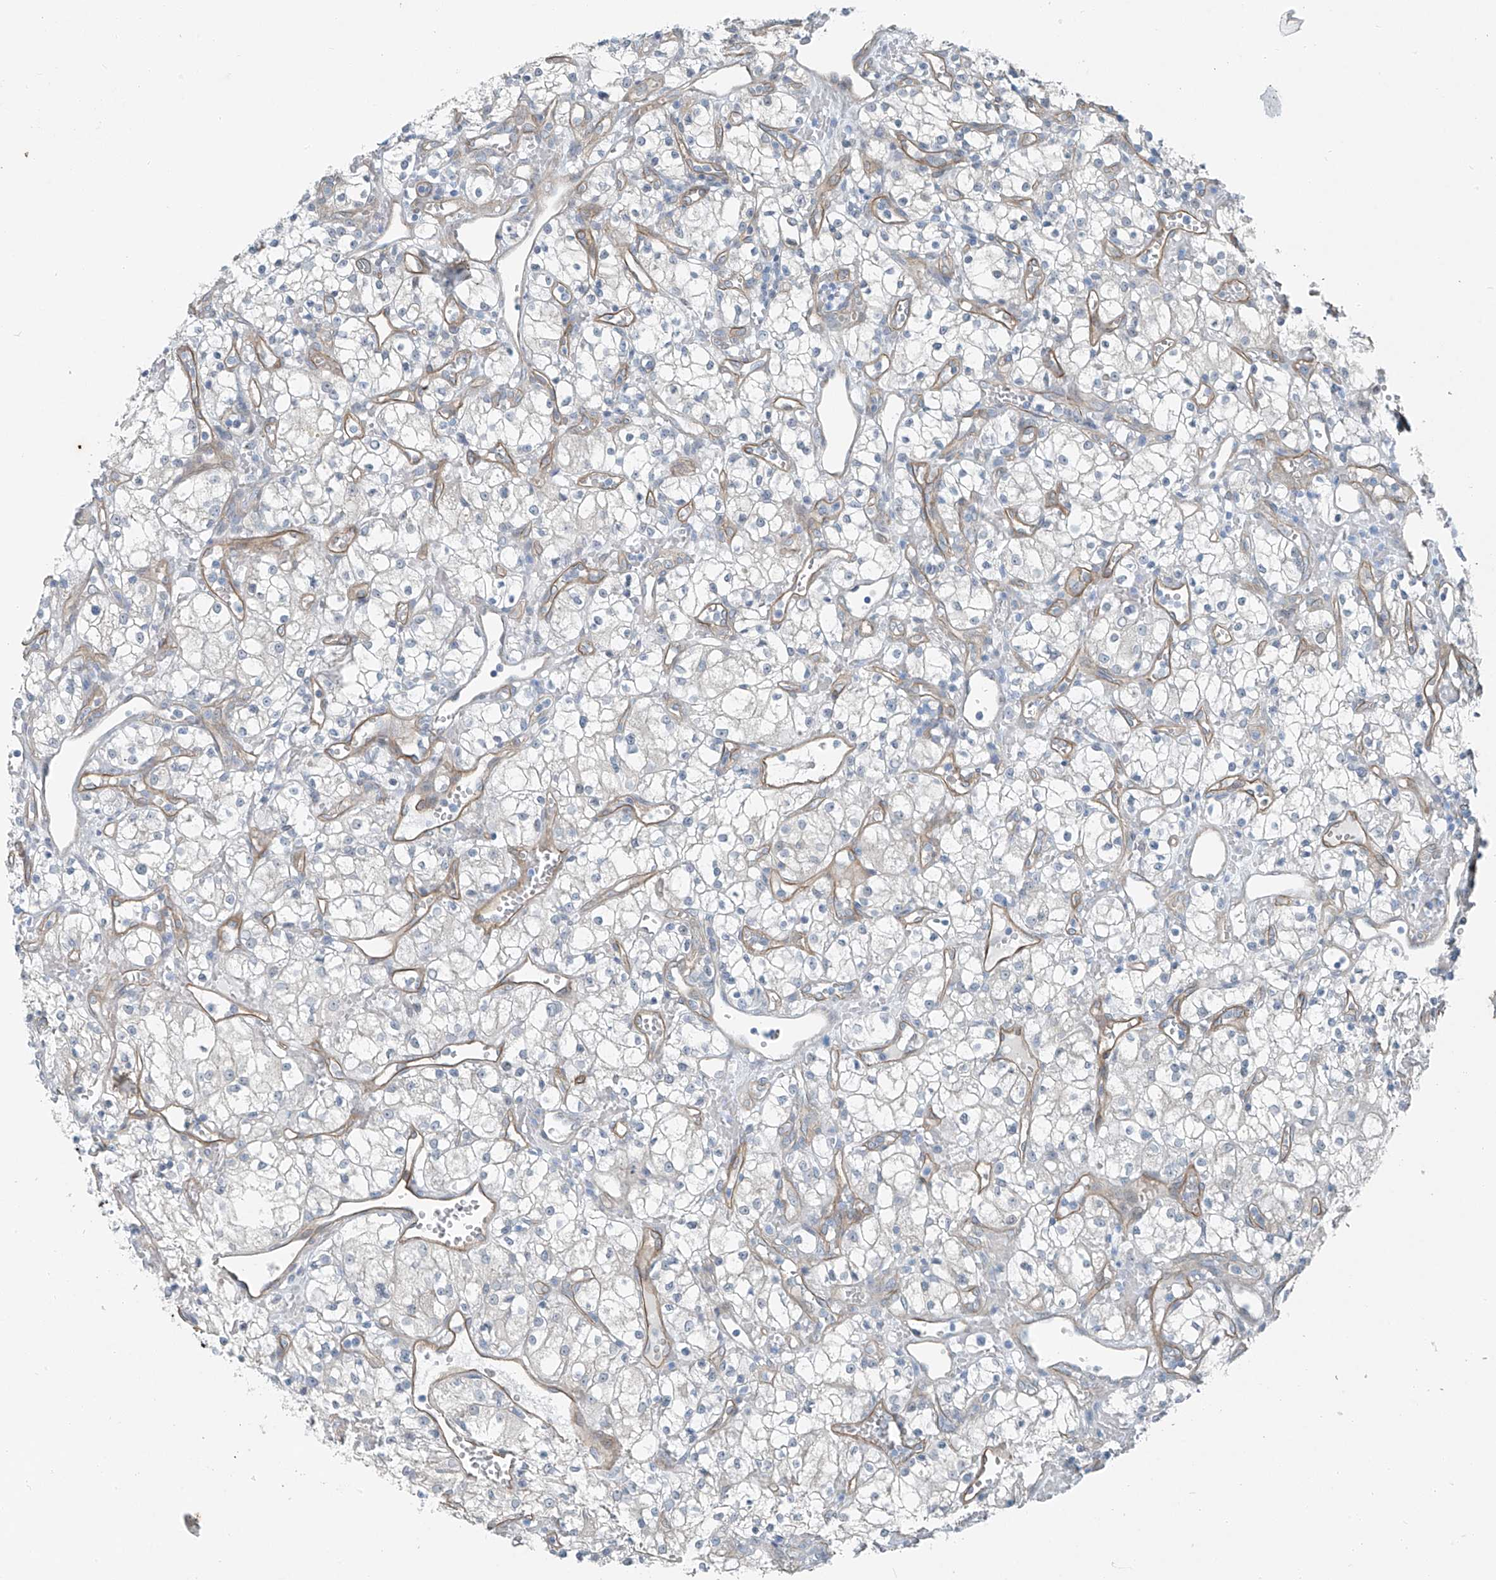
{"staining": {"intensity": "negative", "quantity": "none", "location": "none"}, "tissue": "renal cancer", "cell_type": "Tumor cells", "image_type": "cancer", "snomed": [{"axis": "morphology", "description": "Adenocarcinoma, NOS"}, {"axis": "topography", "description": "Kidney"}], "caption": "Renal cancer was stained to show a protein in brown. There is no significant positivity in tumor cells.", "gene": "TNS2", "patient": {"sex": "male", "age": 59}}